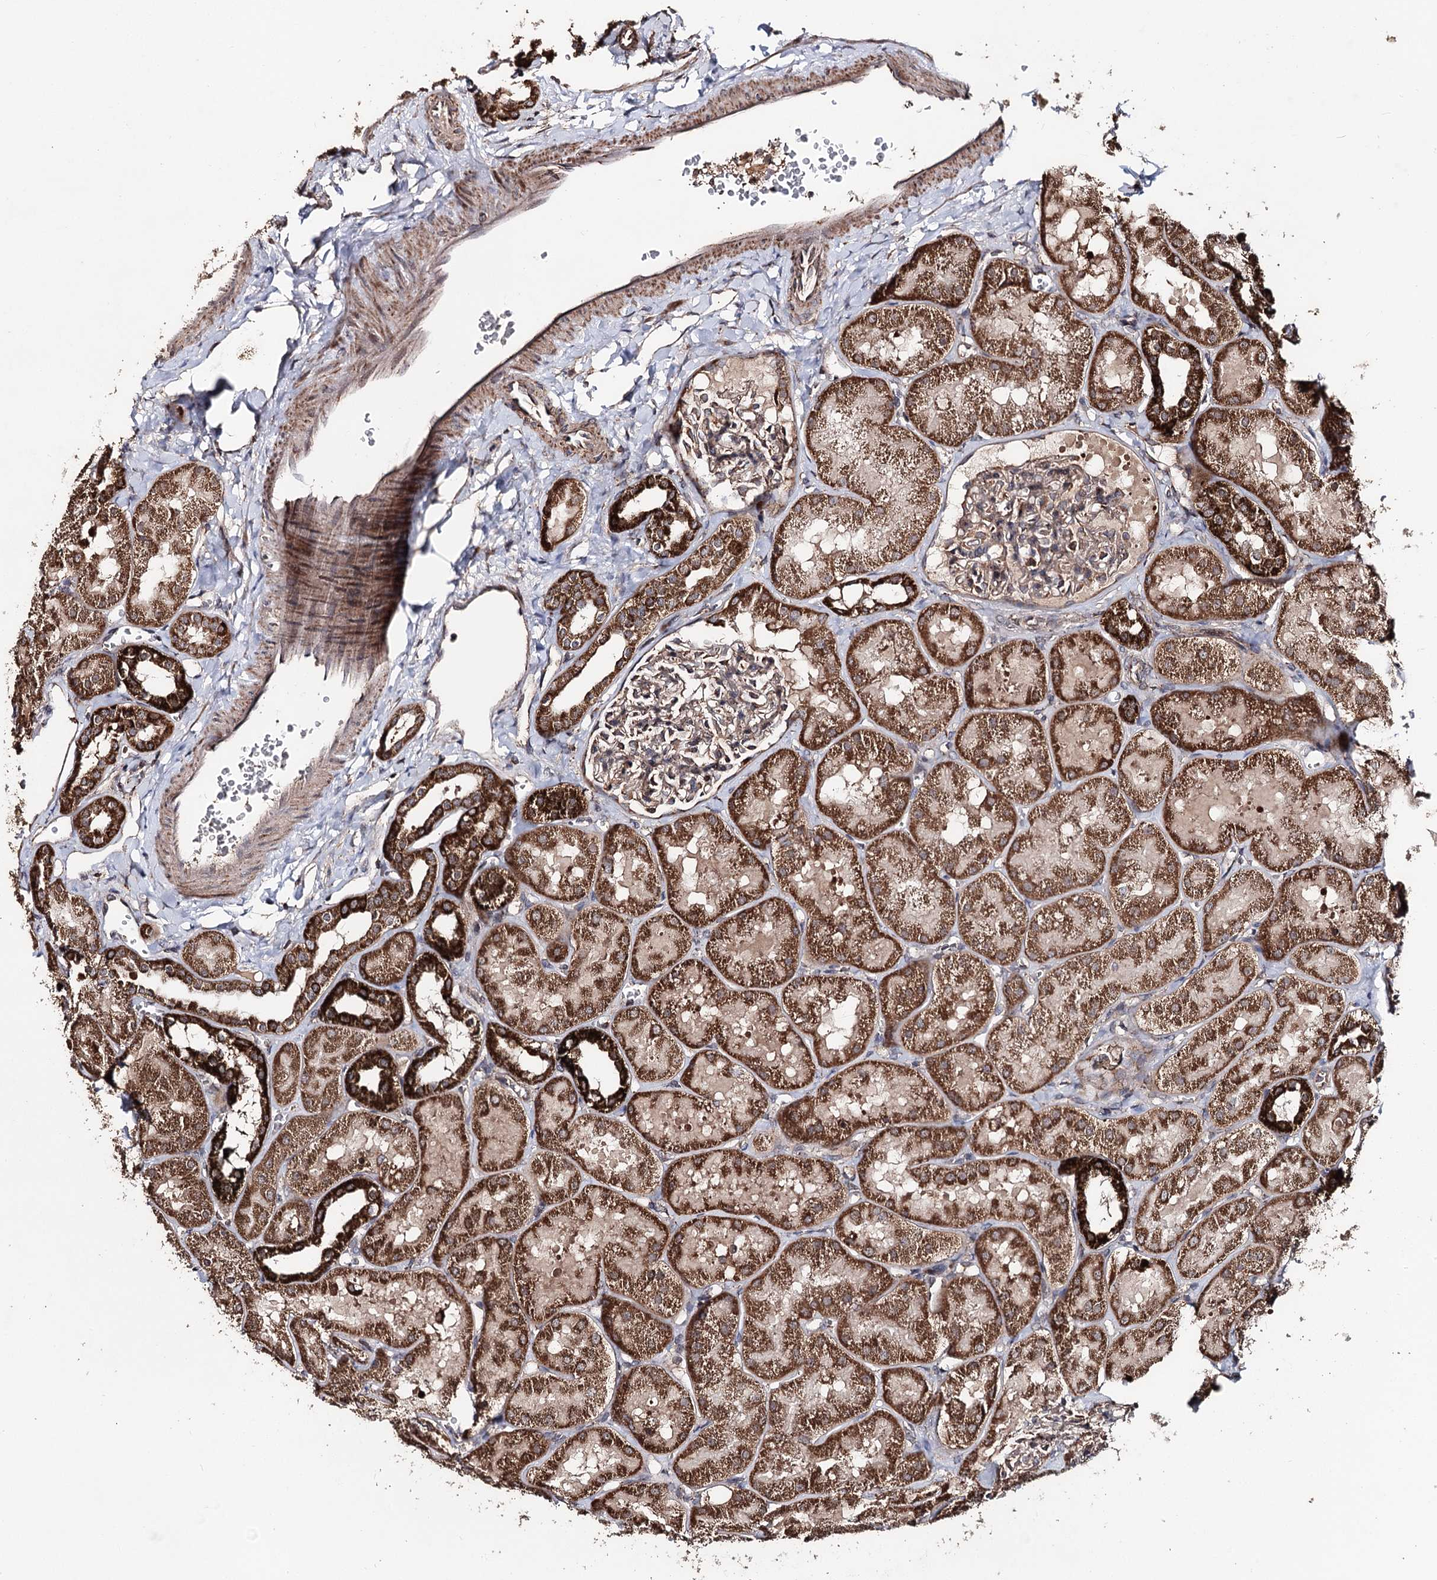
{"staining": {"intensity": "moderate", "quantity": ">75%", "location": "cytoplasmic/membranous"}, "tissue": "kidney", "cell_type": "Cells in glomeruli", "image_type": "normal", "snomed": [{"axis": "morphology", "description": "Normal tissue, NOS"}, {"axis": "topography", "description": "Kidney"}, {"axis": "topography", "description": "Urinary bladder"}], "caption": "Kidney was stained to show a protein in brown. There is medium levels of moderate cytoplasmic/membranous positivity in about >75% of cells in glomeruli. (DAB IHC, brown staining for protein, blue staining for nuclei).", "gene": "MINDY3", "patient": {"sex": "male", "age": 16}}